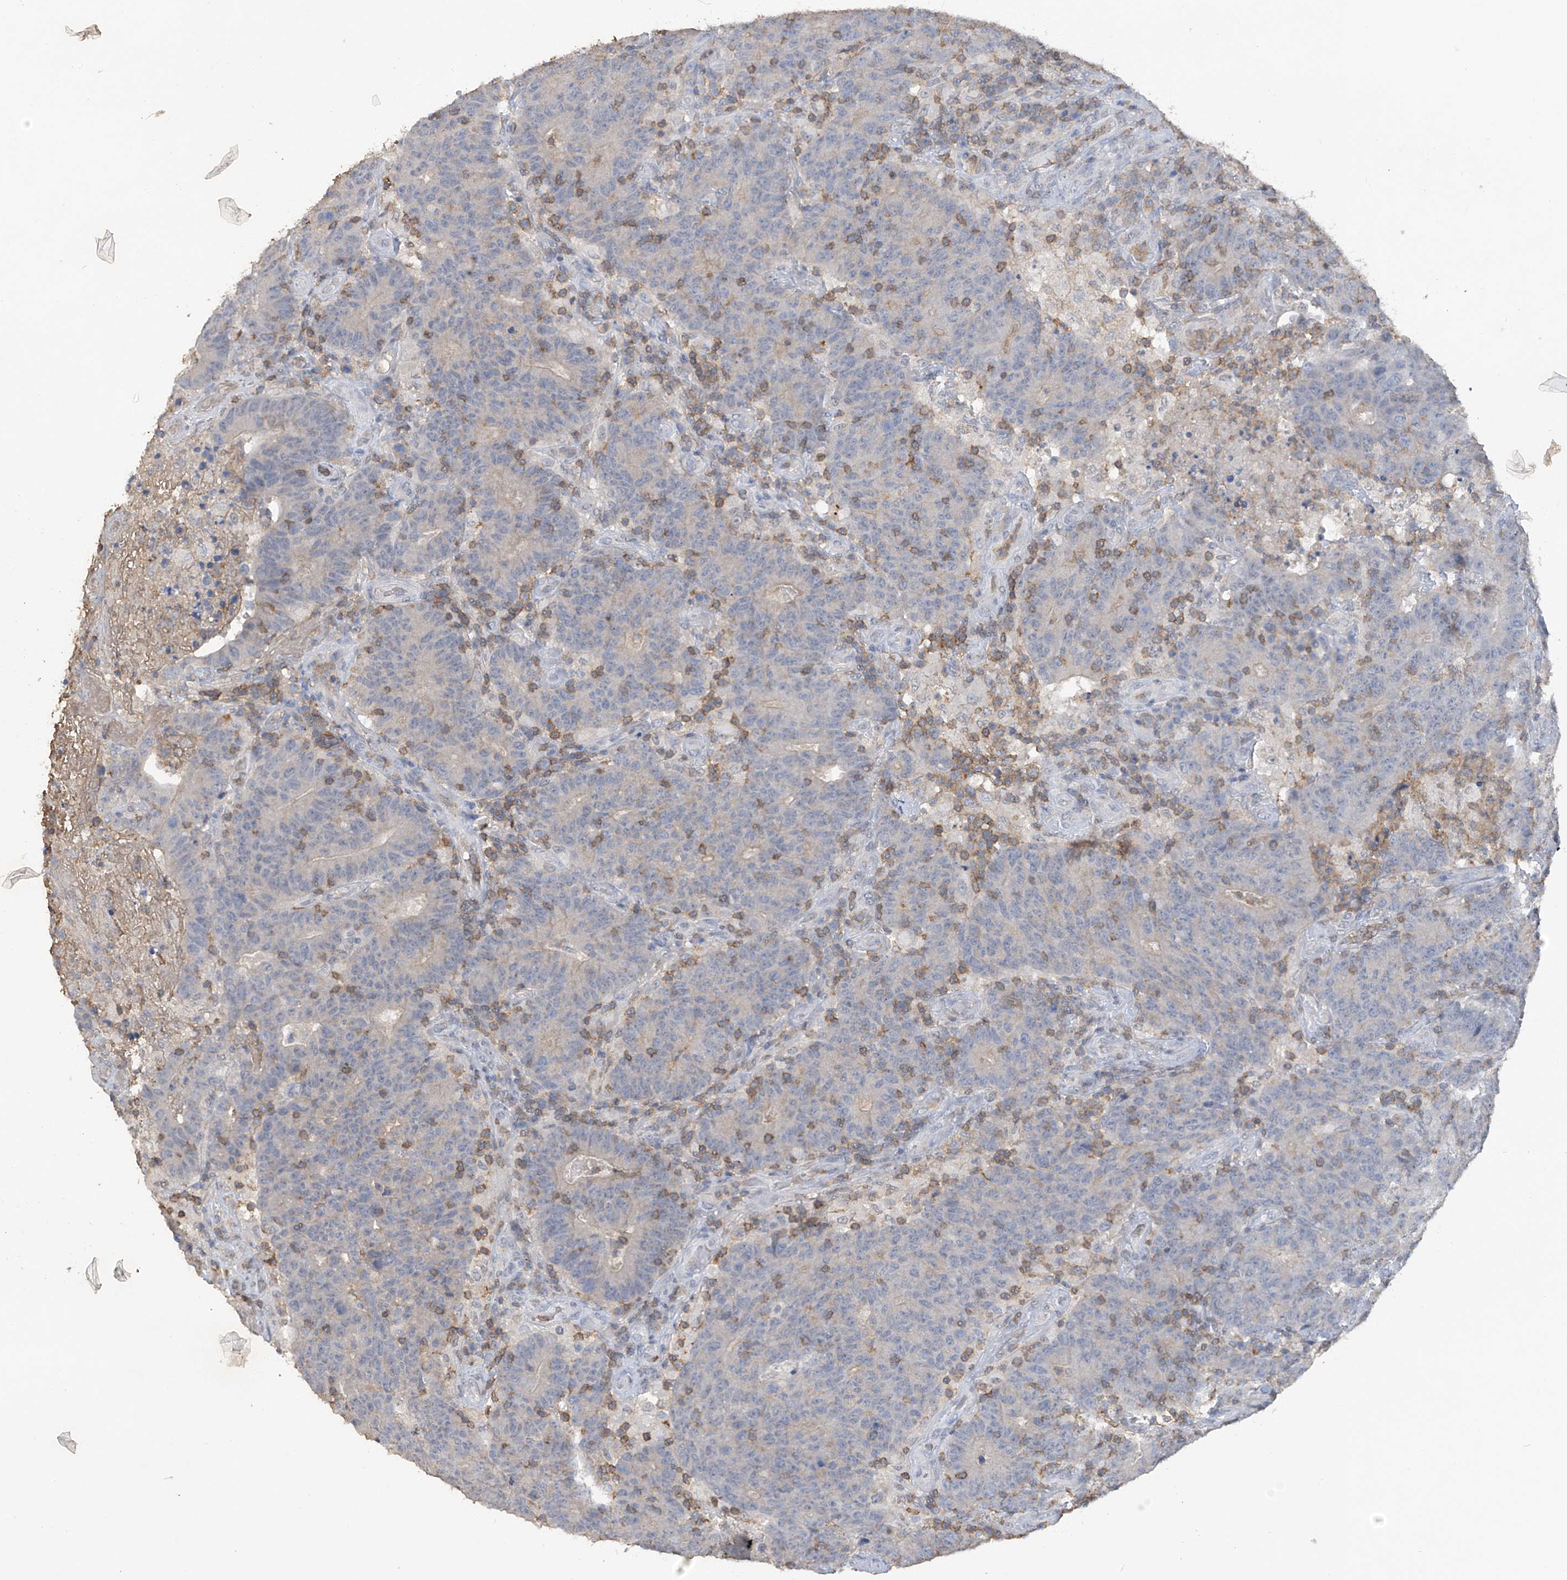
{"staining": {"intensity": "negative", "quantity": "none", "location": "none"}, "tissue": "colorectal cancer", "cell_type": "Tumor cells", "image_type": "cancer", "snomed": [{"axis": "morphology", "description": "Normal tissue, NOS"}, {"axis": "morphology", "description": "Adenocarcinoma, NOS"}, {"axis": "topography", "description": "Colon"}], "caption": "Tumor cells show no significant protein staining in colorectal cancer (adenocarcinoma). (DAB immunohistochemistry, high magnification).", "gene": "HAS3", "patient": {"sex": "female", "age": 75}}